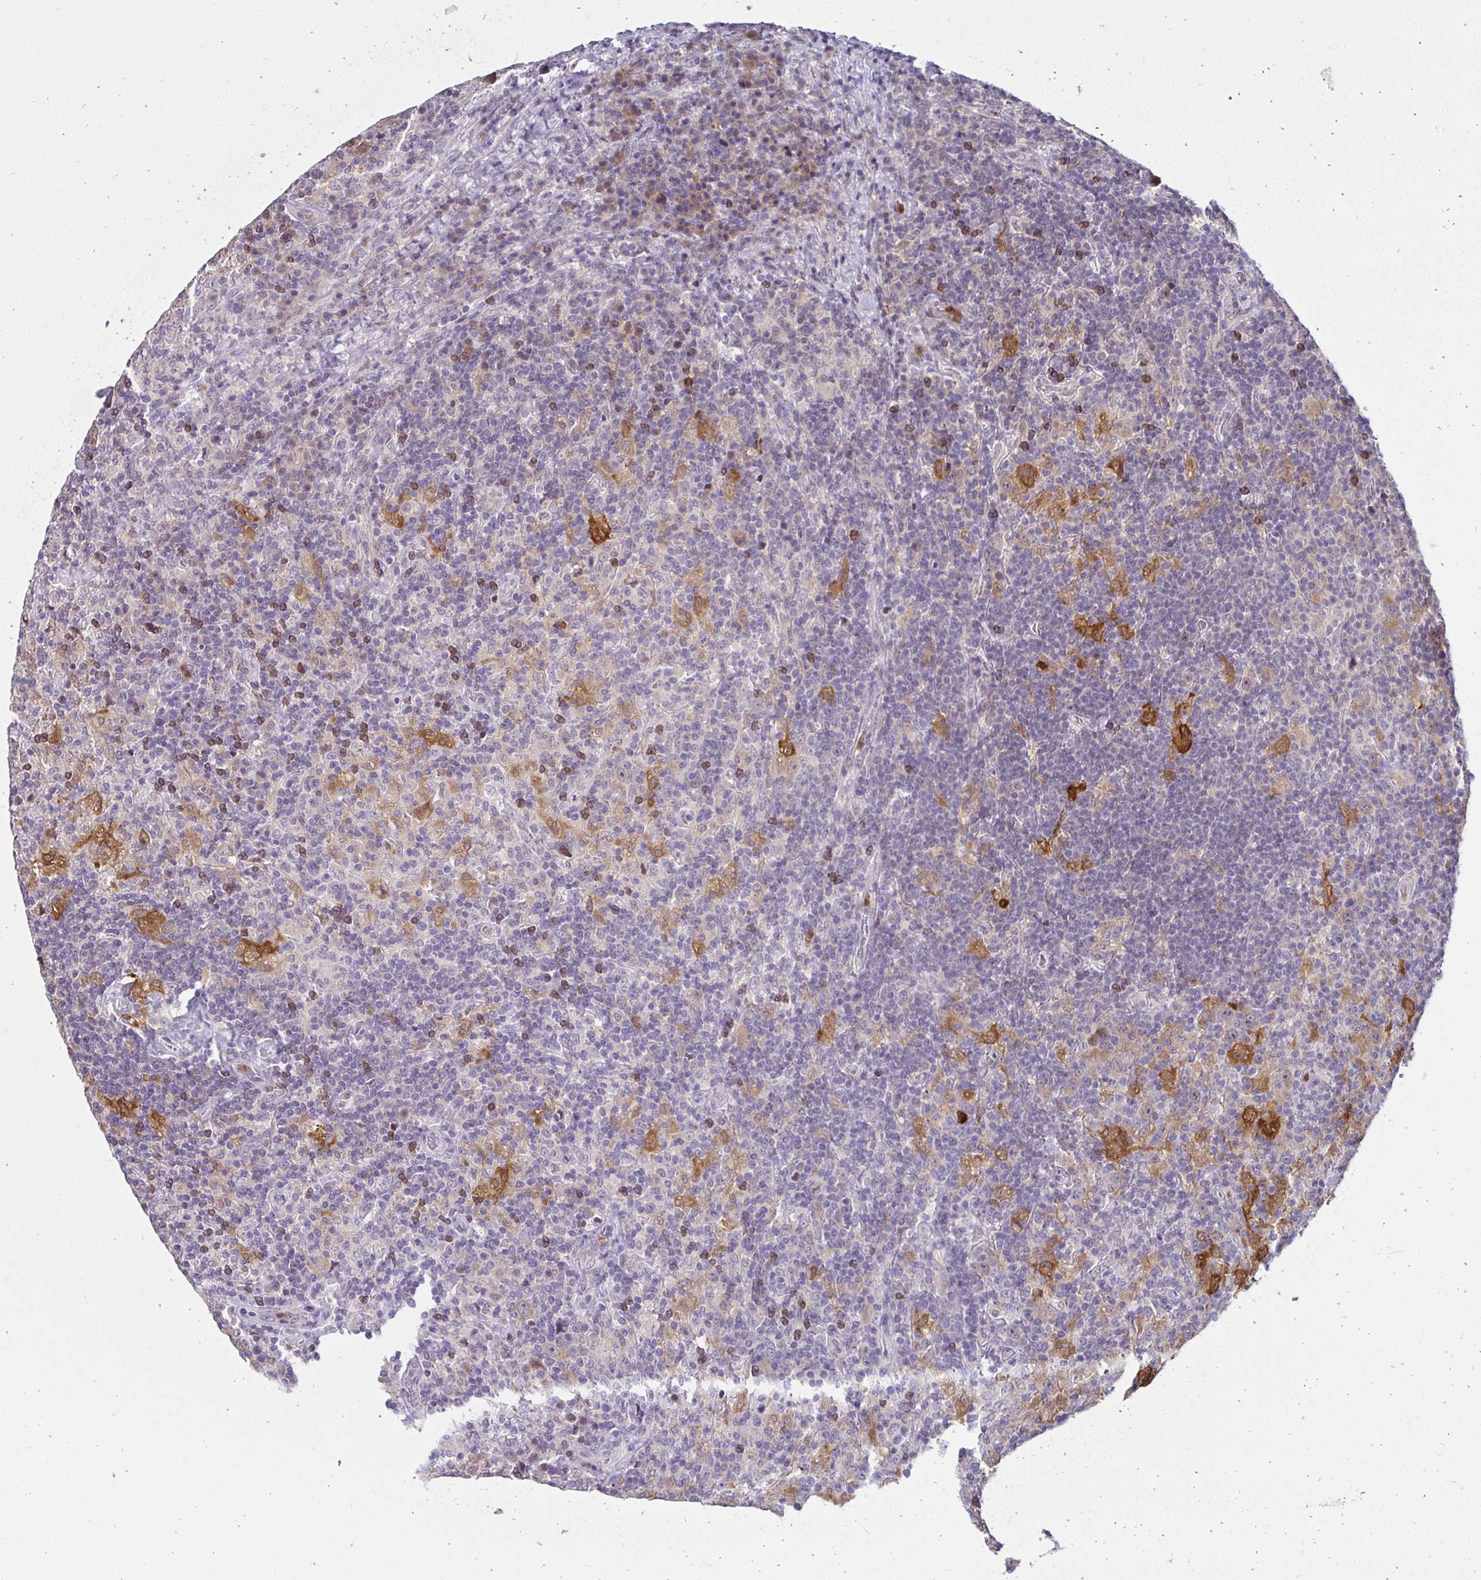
{"staining": {"intensity": "negative", "quantity": "none", "location": "none"}, "tissue": "lymphoma", "cell_type": "Tumor cells", "image_type": "cancer", "snomed": [{"axis": "morphology", "description": "Hodgkin's disease, NOS"}, {"axis": "topography", "description": "Lymph node"}], "caption": "Human Hodgkin's disease stained for a protein using IHC reveals no staining in tumor cells.", "gene": "PADI2", "patient": {"sex": "male", "age": 70}}